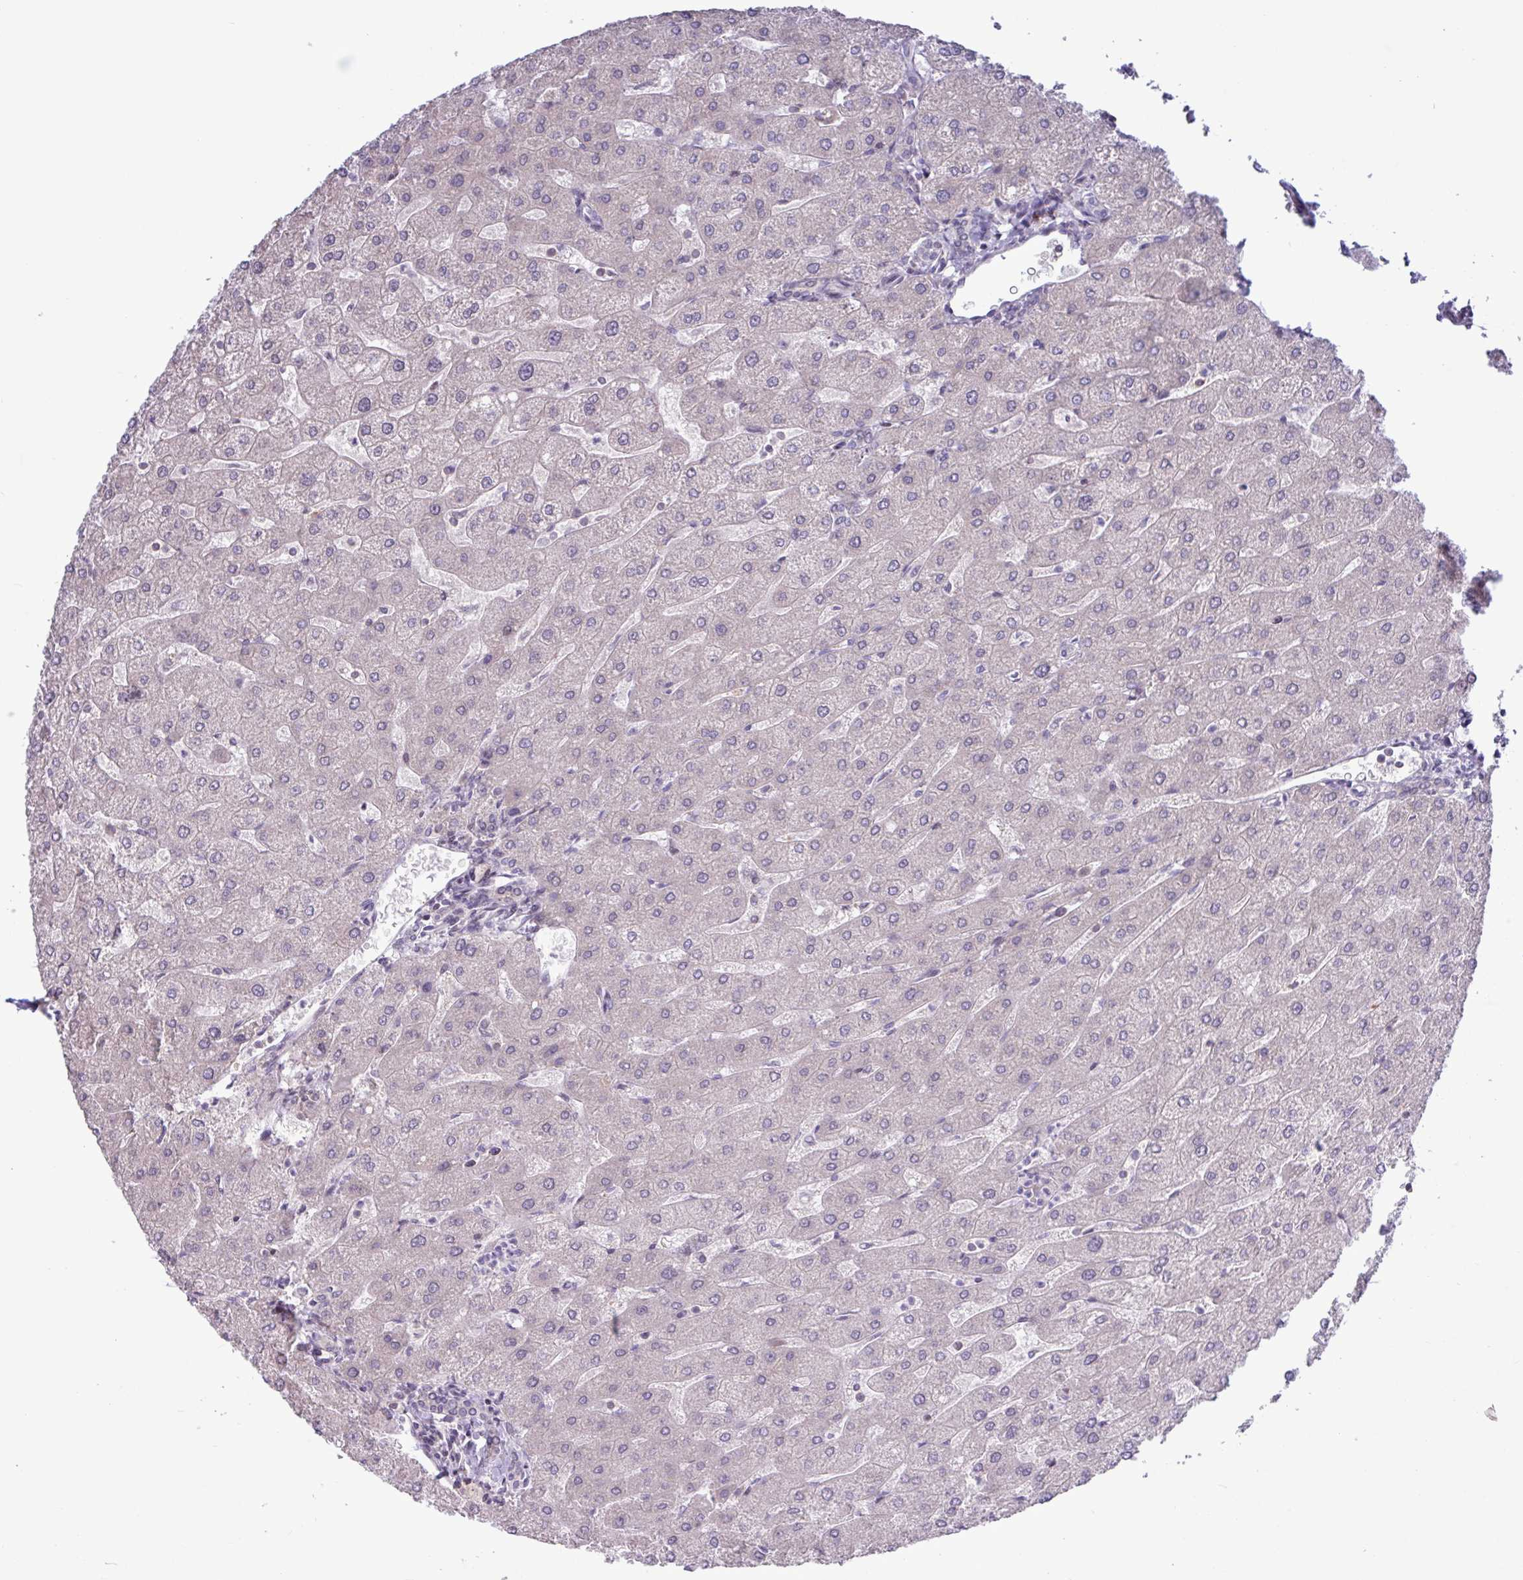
{"staining": {"intensity": "negative", "quantity": "none", "location": "none"}, "tissue": "liver", "cell_type": "Cholangiocytes", "image_type": "normal", "snomed": [{"axis": "morphology", "description": "Normal tissue, NOS"}, {"axis": "topography", "description": "Liver"}], "caption": "A photomicrograph of liver stained for a protein exhibits no brown staining in cholangiocytes. (DAB (3,3'-diaminobenzidine) immunohistochemistry (IHC), high magnification).", "gene": "RTL3", "patient": {"sex": "male", "age": 67}}